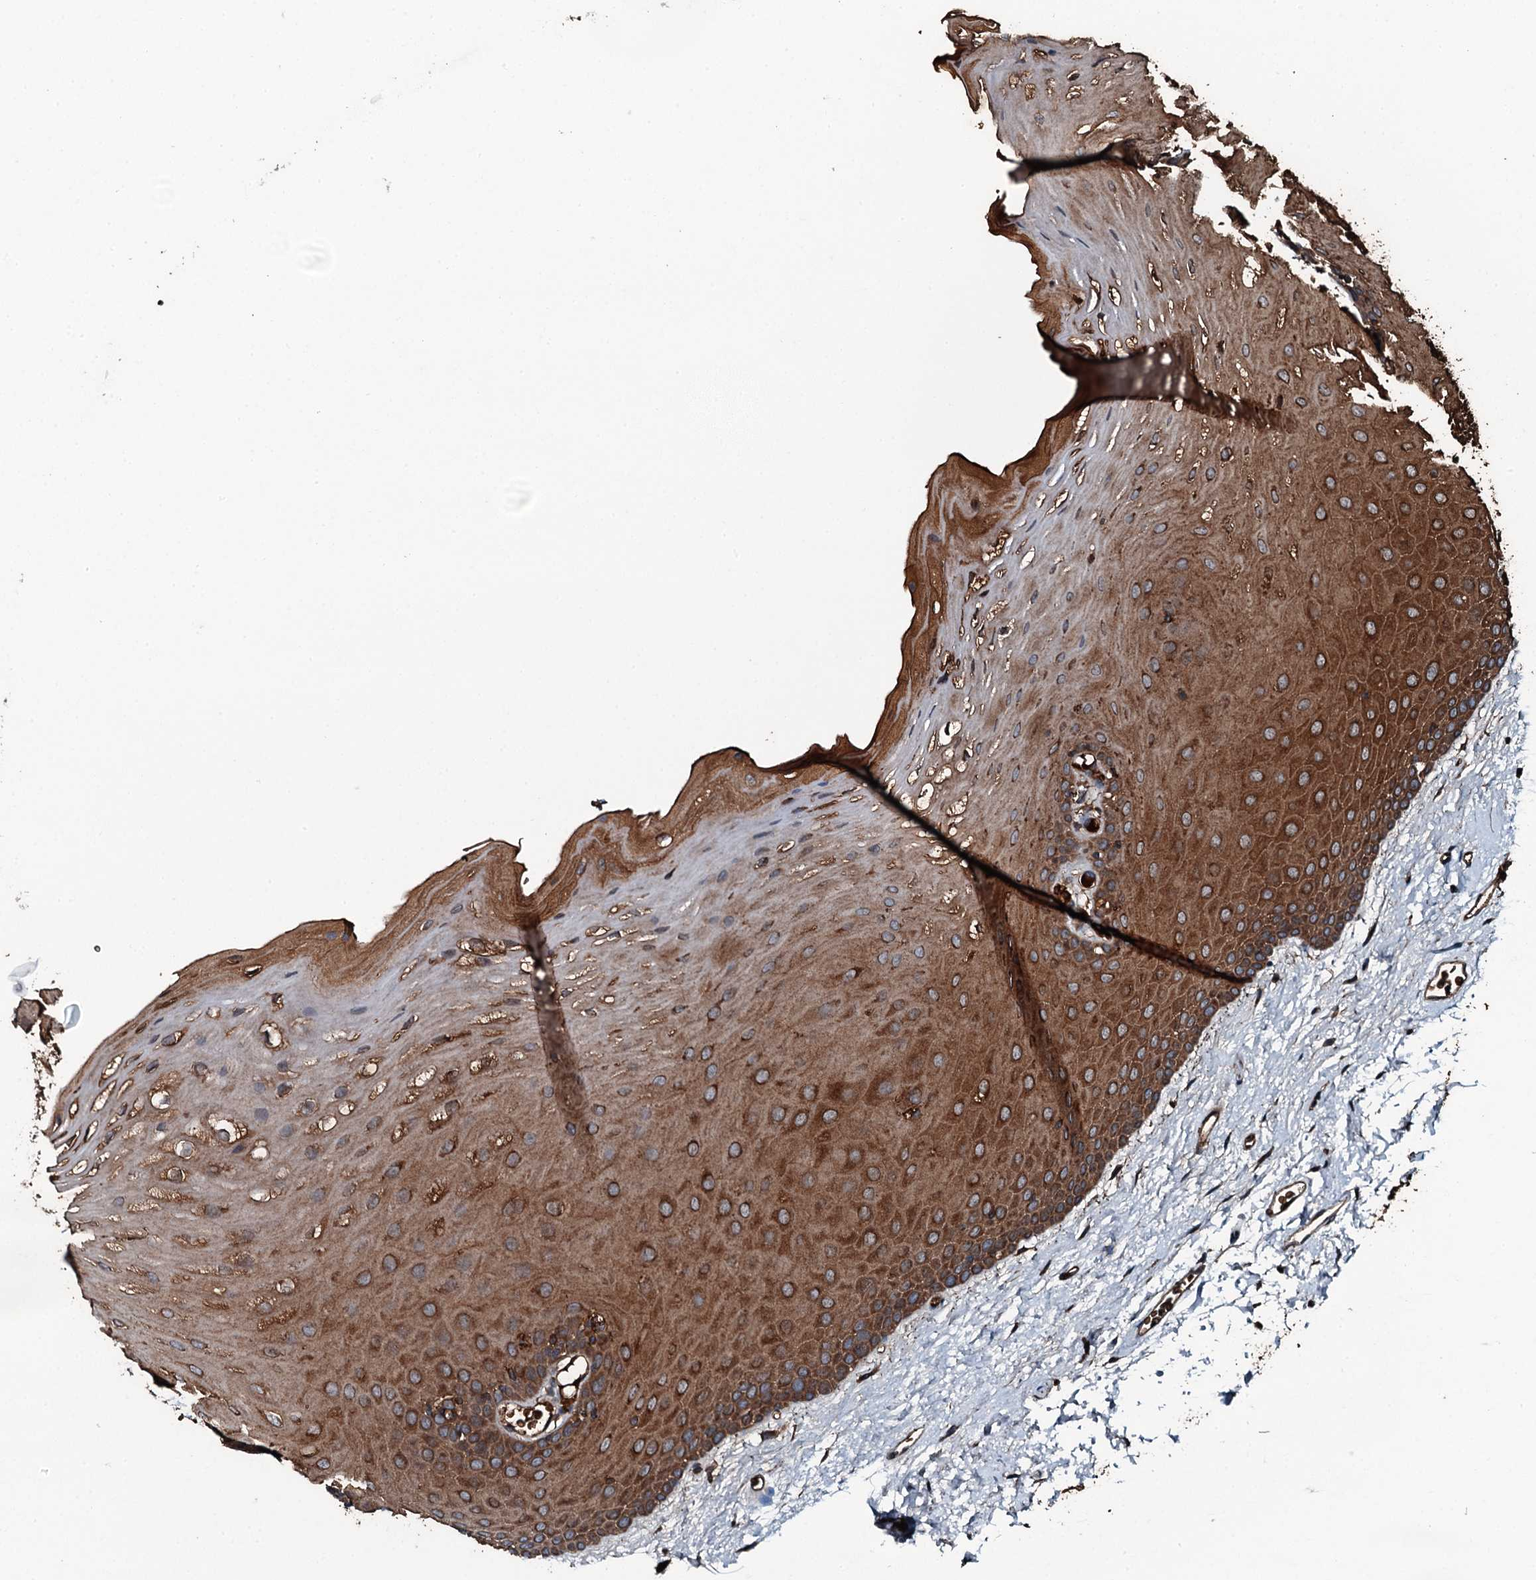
{"staining": {"intensity": "strong", "quantity": ">75%", "location": "cytoplasmic/membranous"}, "tissue": "oral mucosa", "cell_type": "Squamous epithelial cells", "image_type": "normal", "snomed": [{"axis": "morphology", "description": "Normal tissue, NOS"}, {"axis": "topography", "description": "Oral tissue"}], "caption": "Protein expression by immunohistochemistry (IHC) demonstrates strong cytoplasmic/membranous positivity in approximately >75% of squamous epithelial cells in unremarkable oral mucosa.", "gene": "TRIM7", "patient": {"sex": "female", "age": 70}}